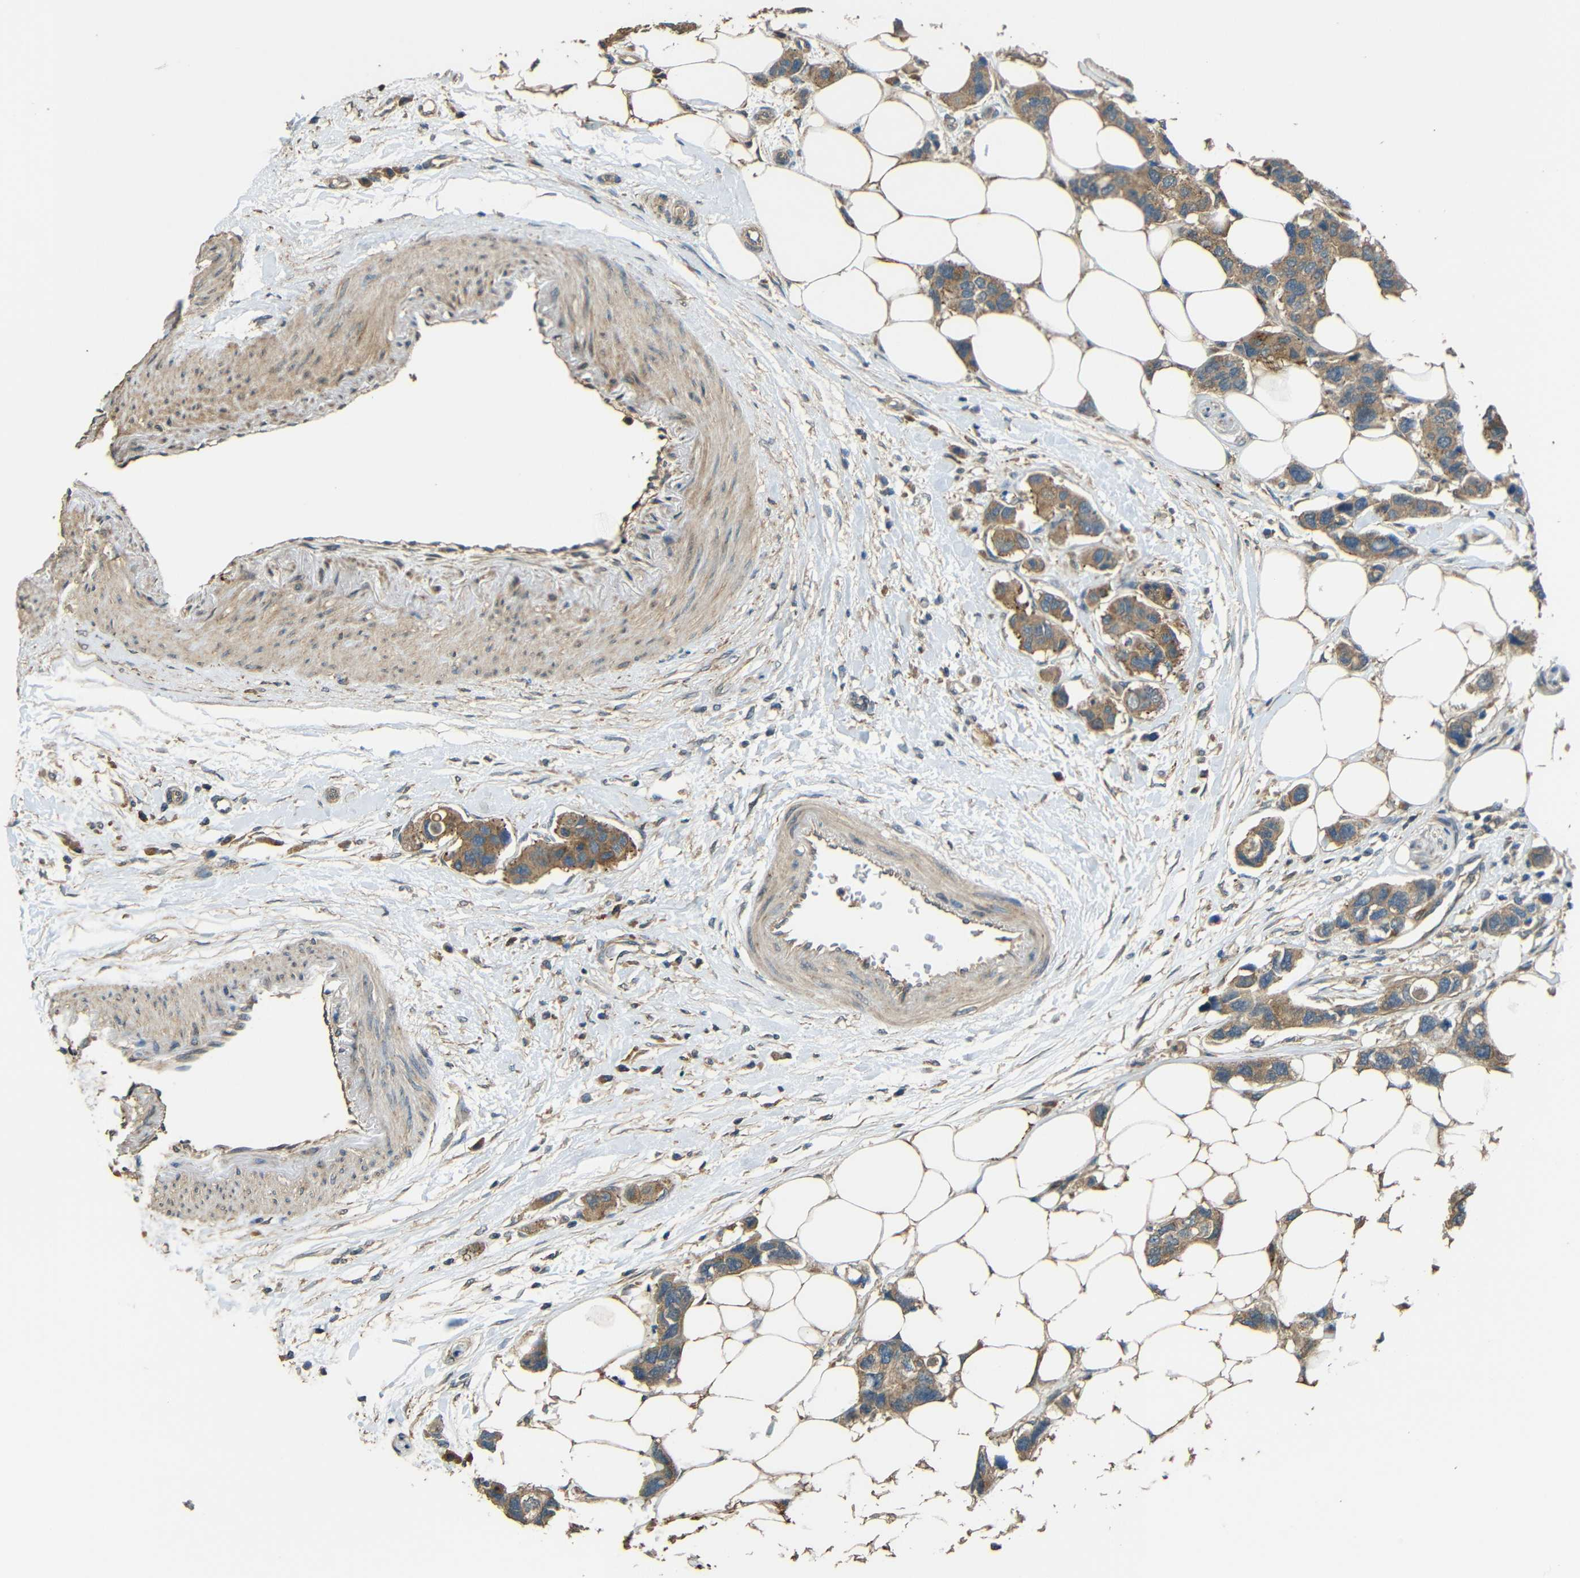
{"staining": {"intensity": "moderate", "quantity": ">75%", "location": "cytoplasmic/membranous"}, "tissue": "breast cancer", "cell_type": "Tumor cells", "image_type": "cancer", "snomed": [{"axis": "morphology", "description": "Normal tissue, NOS"}, {"axis": "morphology", "description": "Duct carcinoma"}, {"axis": "topography", "description": "Breast"}], "caption": "DAB immunohistochemical staining of breast cancer demonstrates moderate cytoplasmic/membranous protein positivity in about >75% of tumor cells.", "gene": "ACACA", "patient": {"sex": "female", "age": 50}}